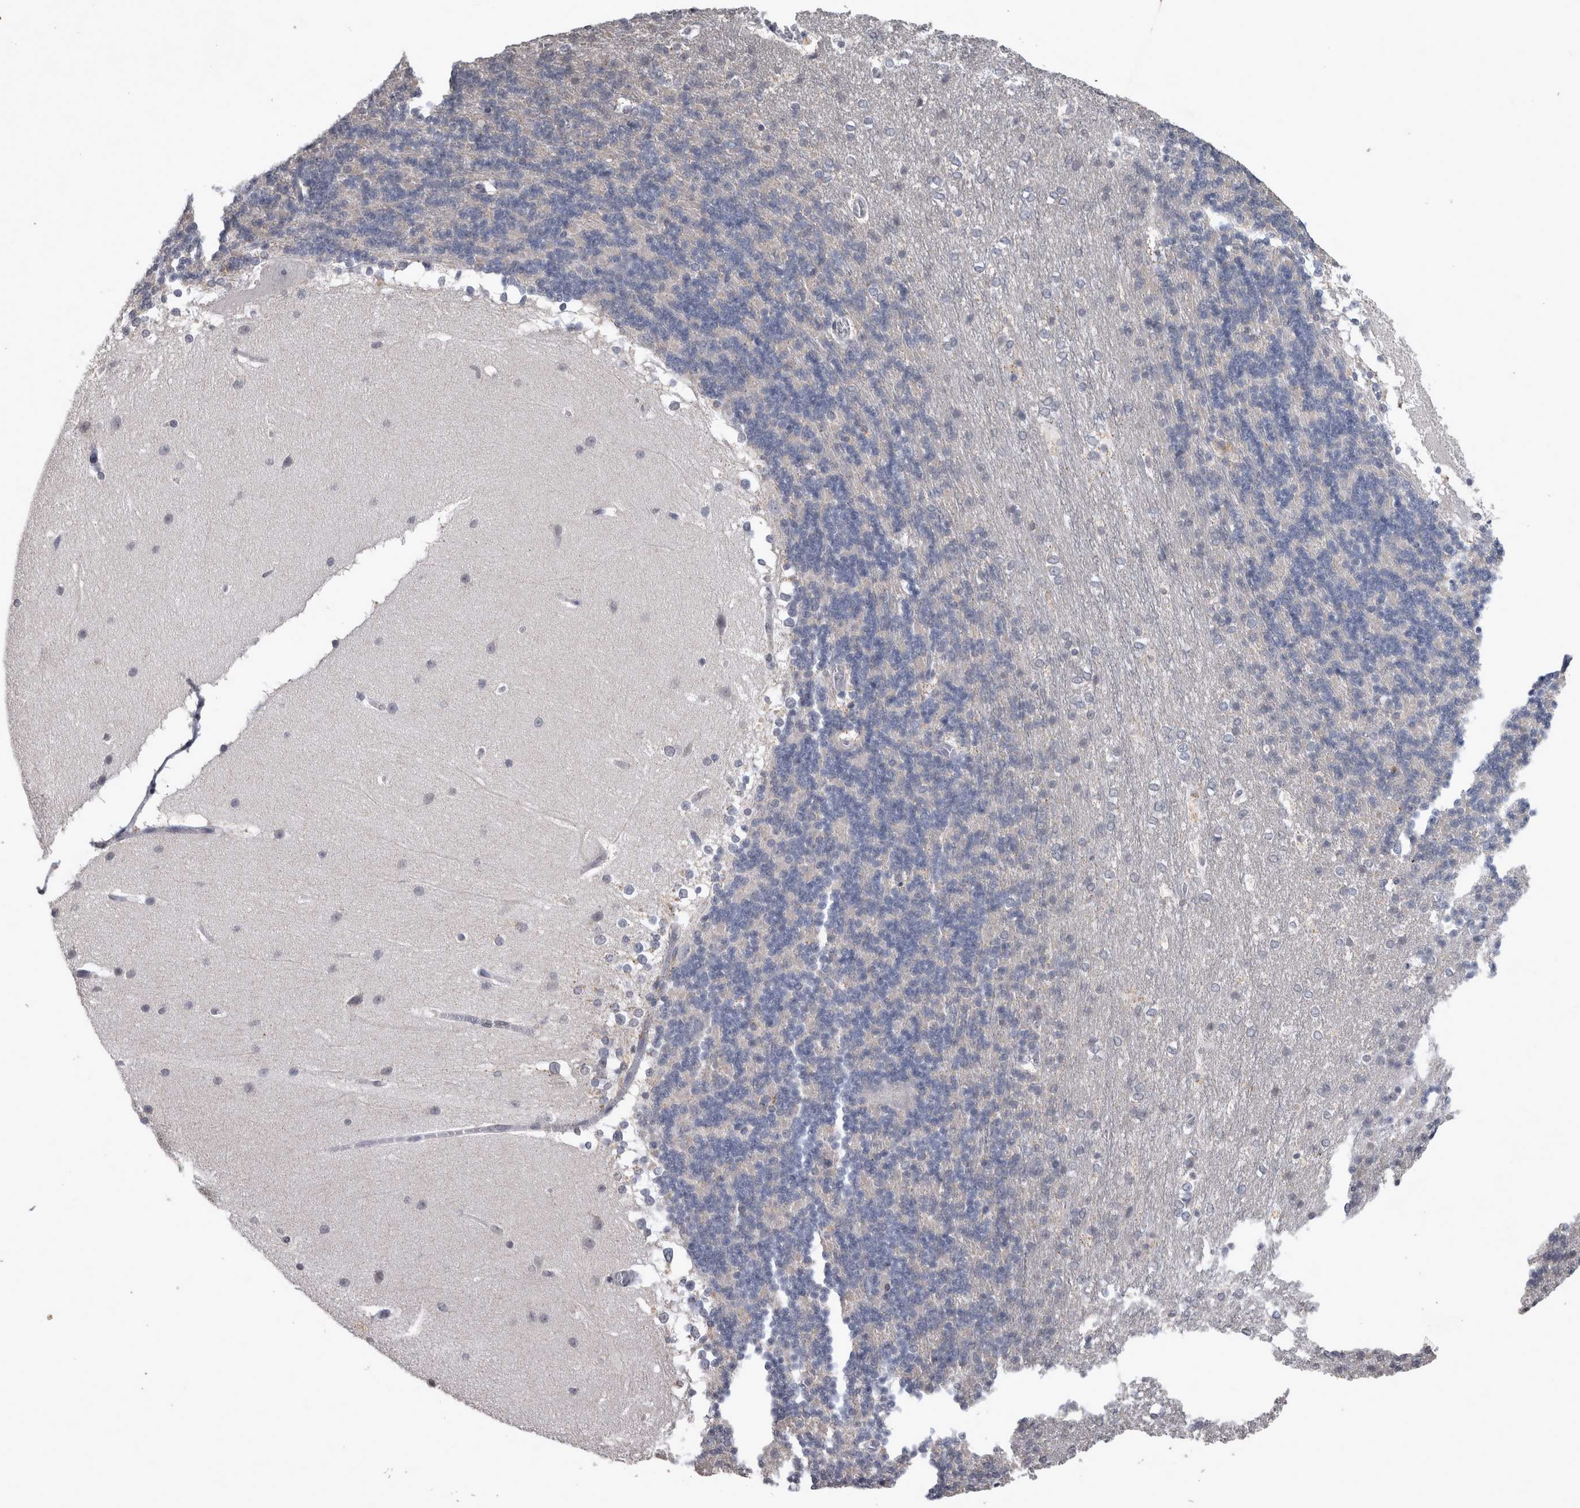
{"staining": {"intensity": "negative", "quantity": "none", "location": "none"}, "tissue": "cerebellum", "cell_type": "Cells in granular layer", "image_type": "normal", "snomed": [{"axis": "morphology", "description": "Normal tissue, NOS"}, {"axis": "topography", "description": "Cerebellum"}], "caption": "Micrograph shows no protein expression in cells in granular layer of benign cerebellum. (Immunohistochemistry (ihc), brightfield microscopy, high magnification).", "gene": "WNT7A", "patient": {"sex": "female", "age": 19}}